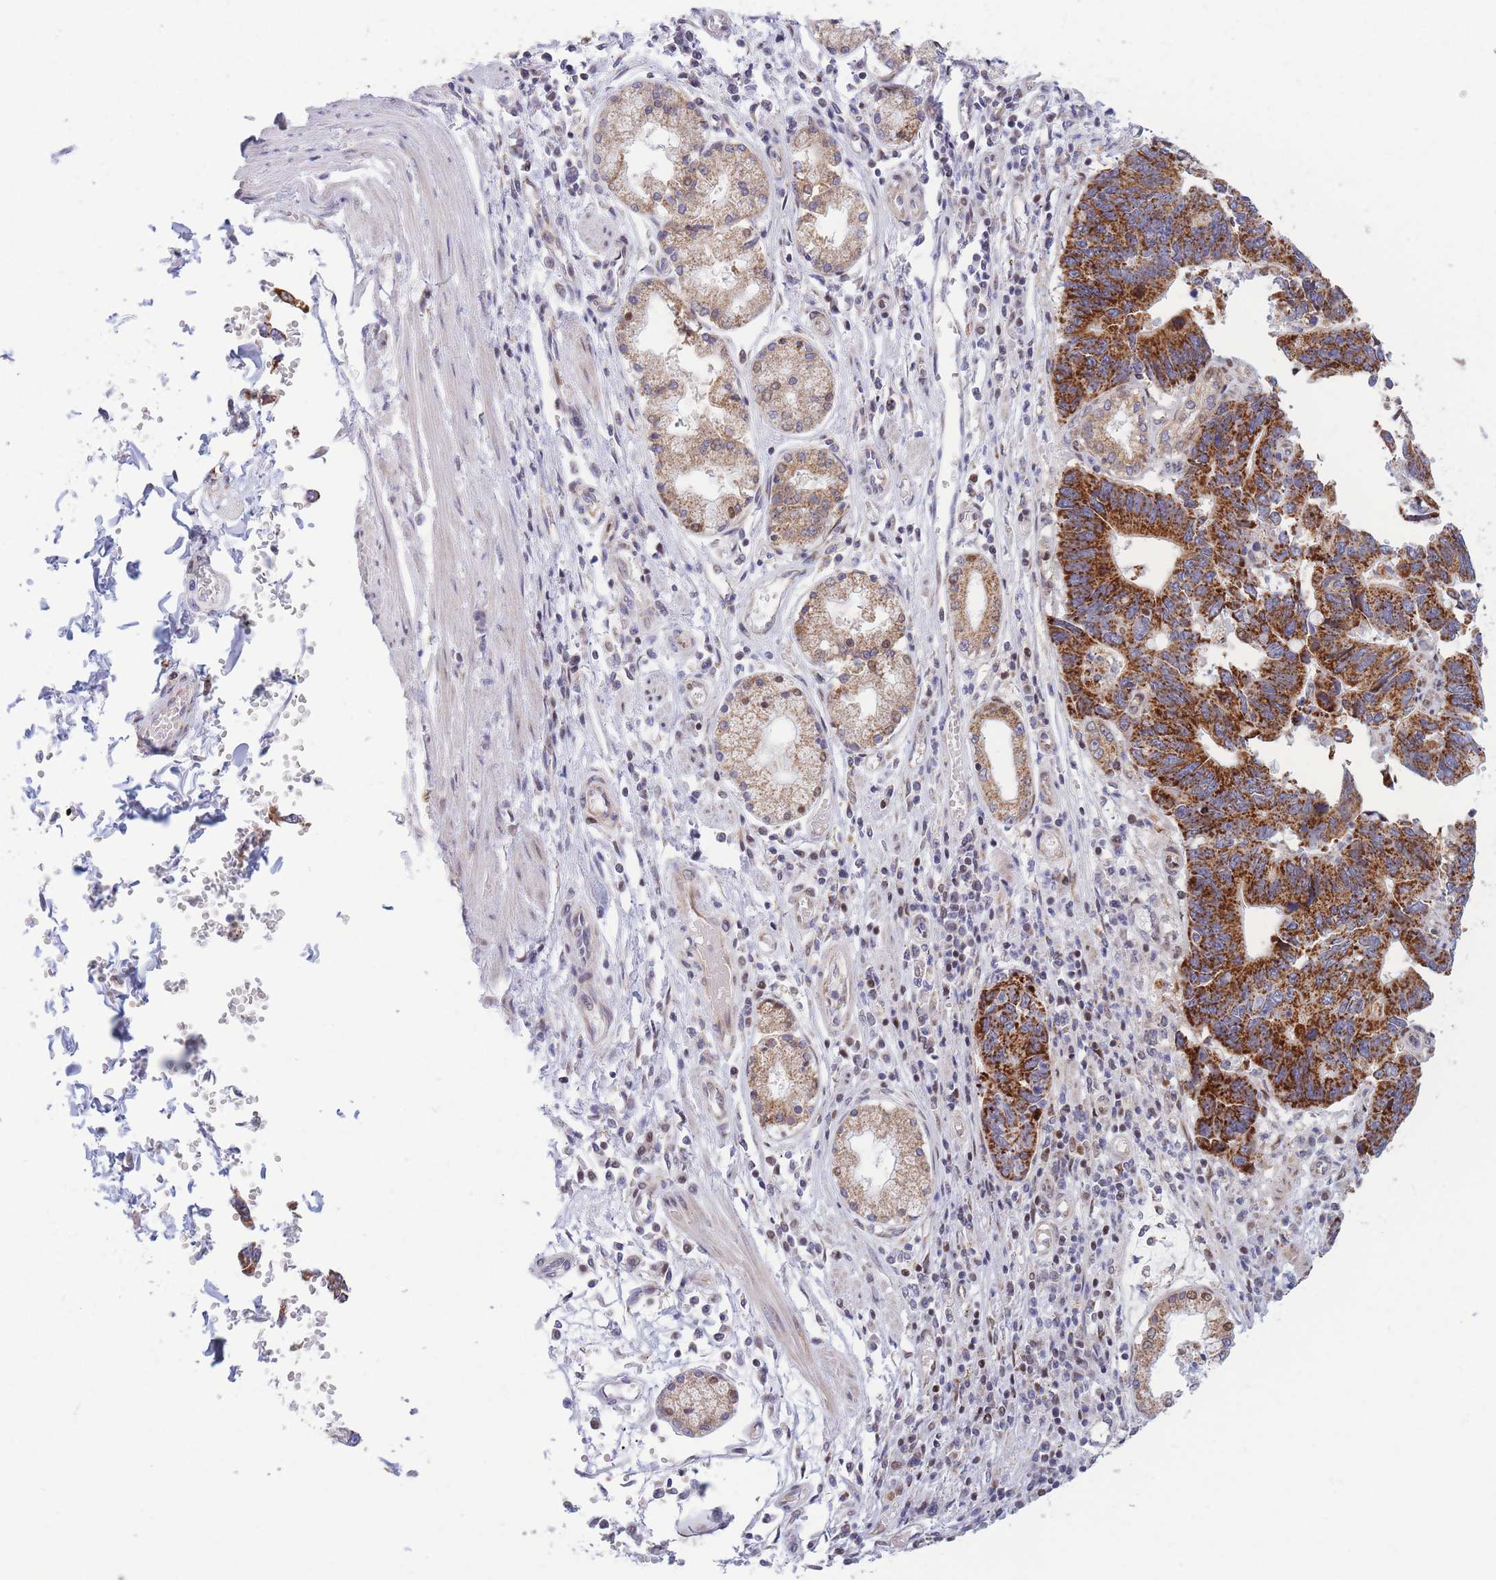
{"staining": {"intensity": "strong", "quantity": ">75%", "location": "cytoplasmic/membranous"}, "tissue": "stomach cancer", "cell_type": "Tumor cells", "image_type": "cancer", "snomed": [{"axis": "morphology", "description": "Adenocarcinoma, NOS"}, {"axis": "topography", "description": "Stomach"}], "caption": "An image showing strong cytoplasmic/membranous expression in about >75% of tumor cells in stomach cancer (adenocarcinoma), as visualized by brown immunohistochemical staining.", "gene": "MOB4", "patient": {"sex": "male", "age": 59}}